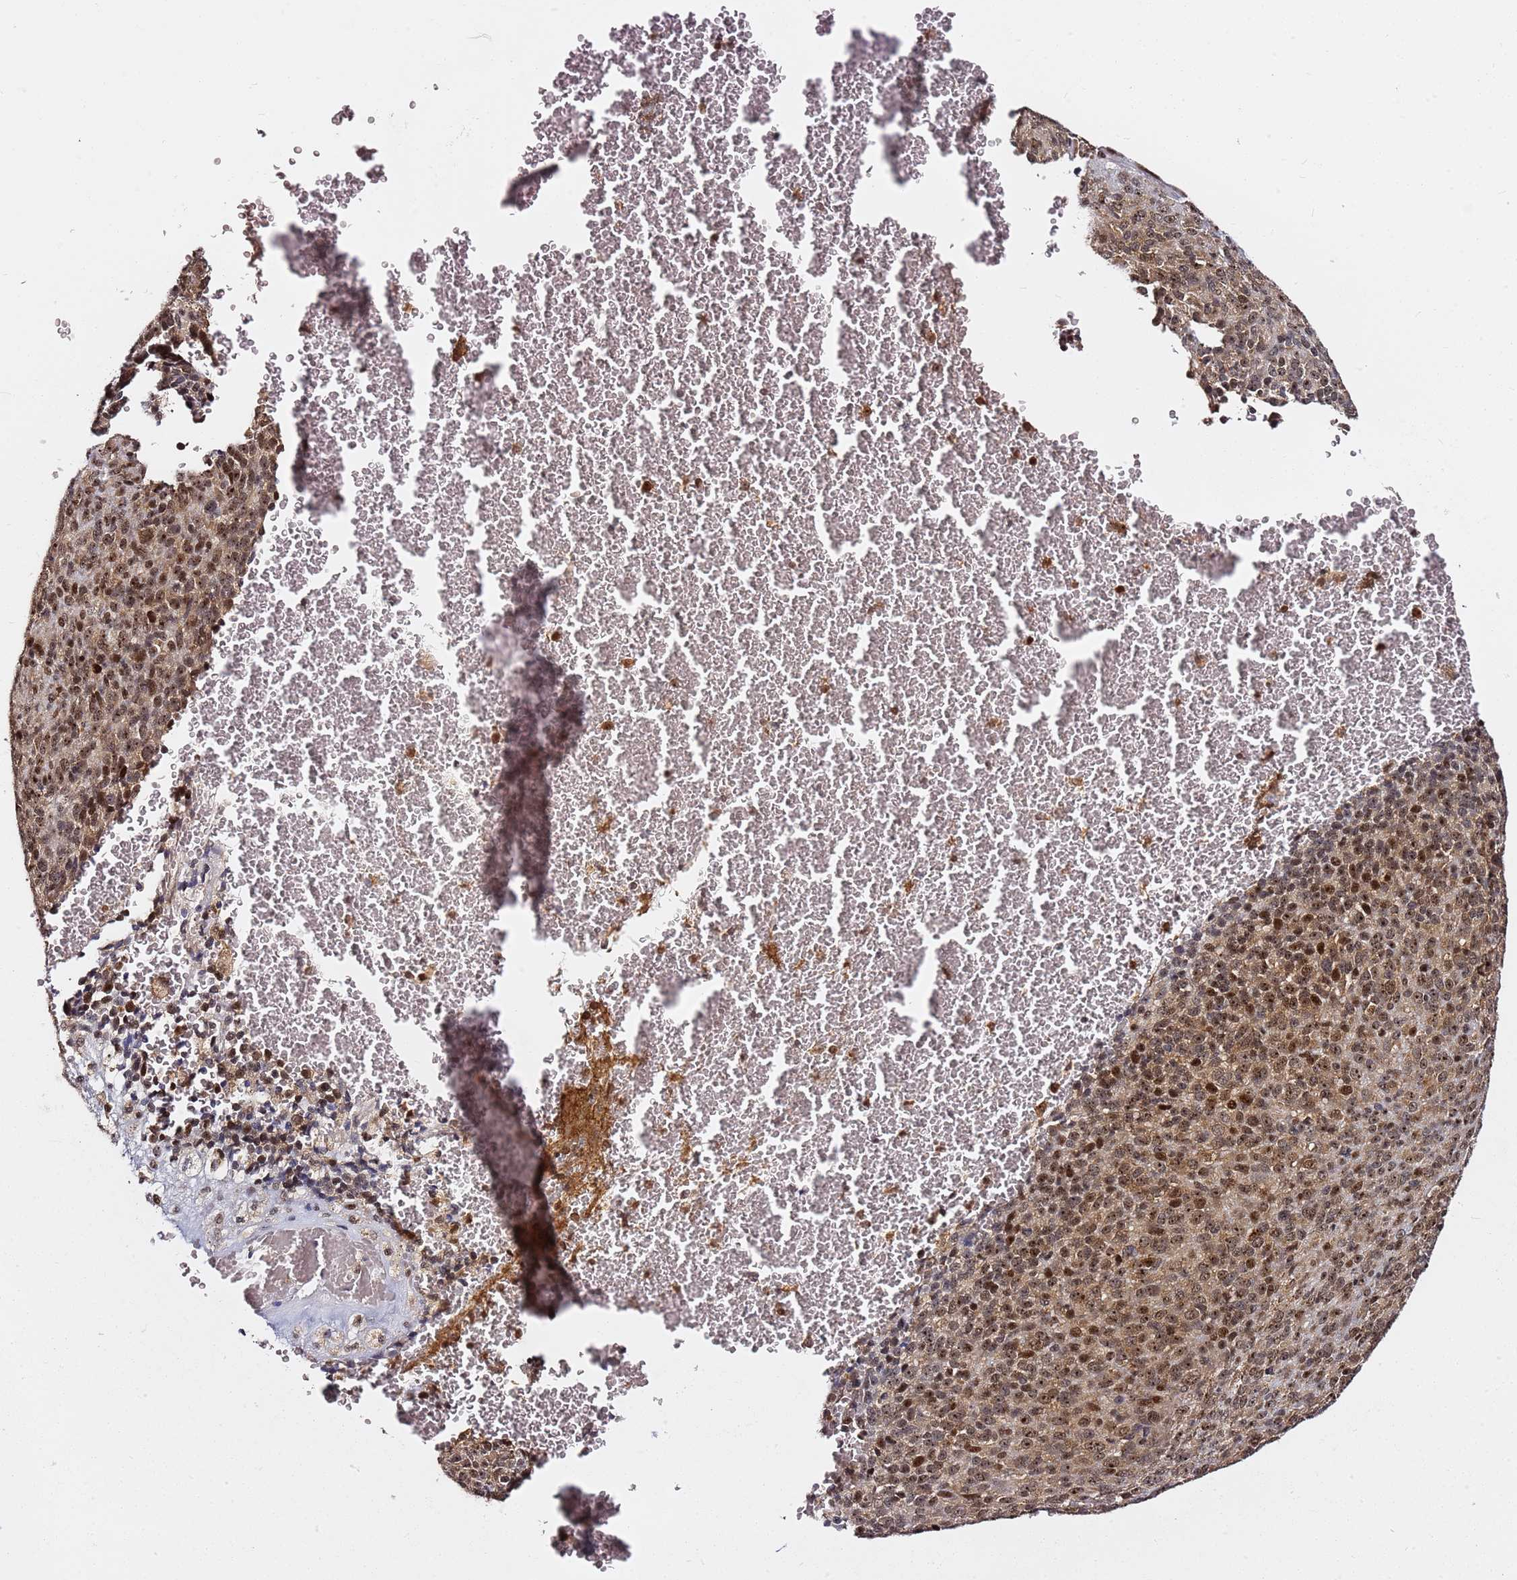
{"staining": {"intensity": "moderate", "quantity": ">75%", "location": "nuclear"}, "tissue": "melanoma", "cell_type": "Tumor cells", "image_type": "cancer", "snomed": [{"axis": "morphology", "description": "Malignant melanoma, Metastatic site"}, {"axis": "topography", "description": "Brain"}], "caption": "Human melanoma stained with a protein marker reveals moderate staining in tumor cells.", "gene": "RGS18", "patient": {"sex": "female", "age": 56}}